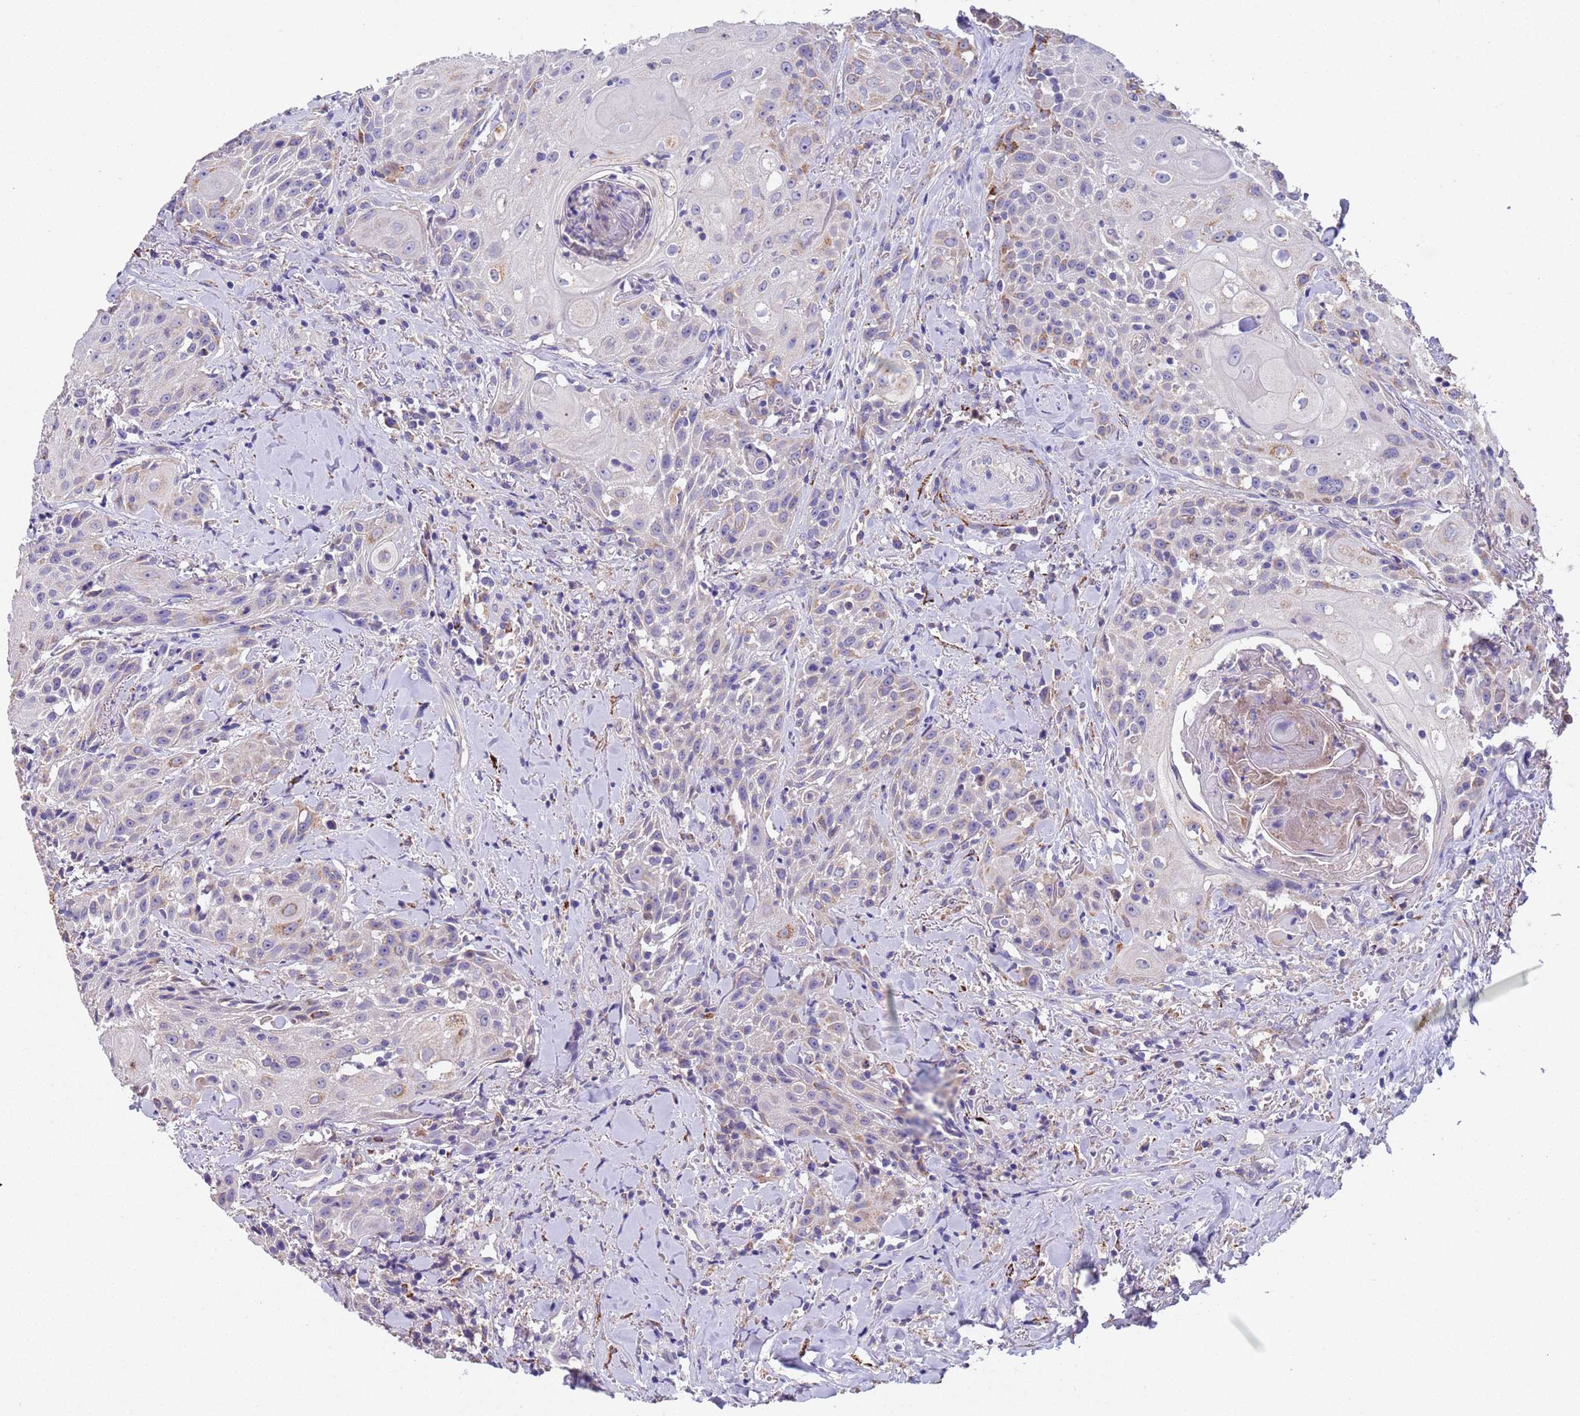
{"staining": {"intensity": "weak", "quantity": "<25%", "location": "cytoplasmic/membranous"}, "tissue": "head and neck cancer", "cell_type": "Tumor cells", "image_type": "cancer", "snomed": [{"axis": "morphology", "description": "Squamous cell carcinoma, NOS"}, {"axis": "topography", "description": "Oral tissue"}, {"axis": "topography", "description": "Head-Neck"}], "caption": "A high-resolution histopathology image shows immunohistochemistry staining of head and neck cancer (squamous cell carcinoma), which demonstrates no significant expression in tumor cells.", "gene": "SLC24A3", "patient": {"sex": "female", "age": 82}}